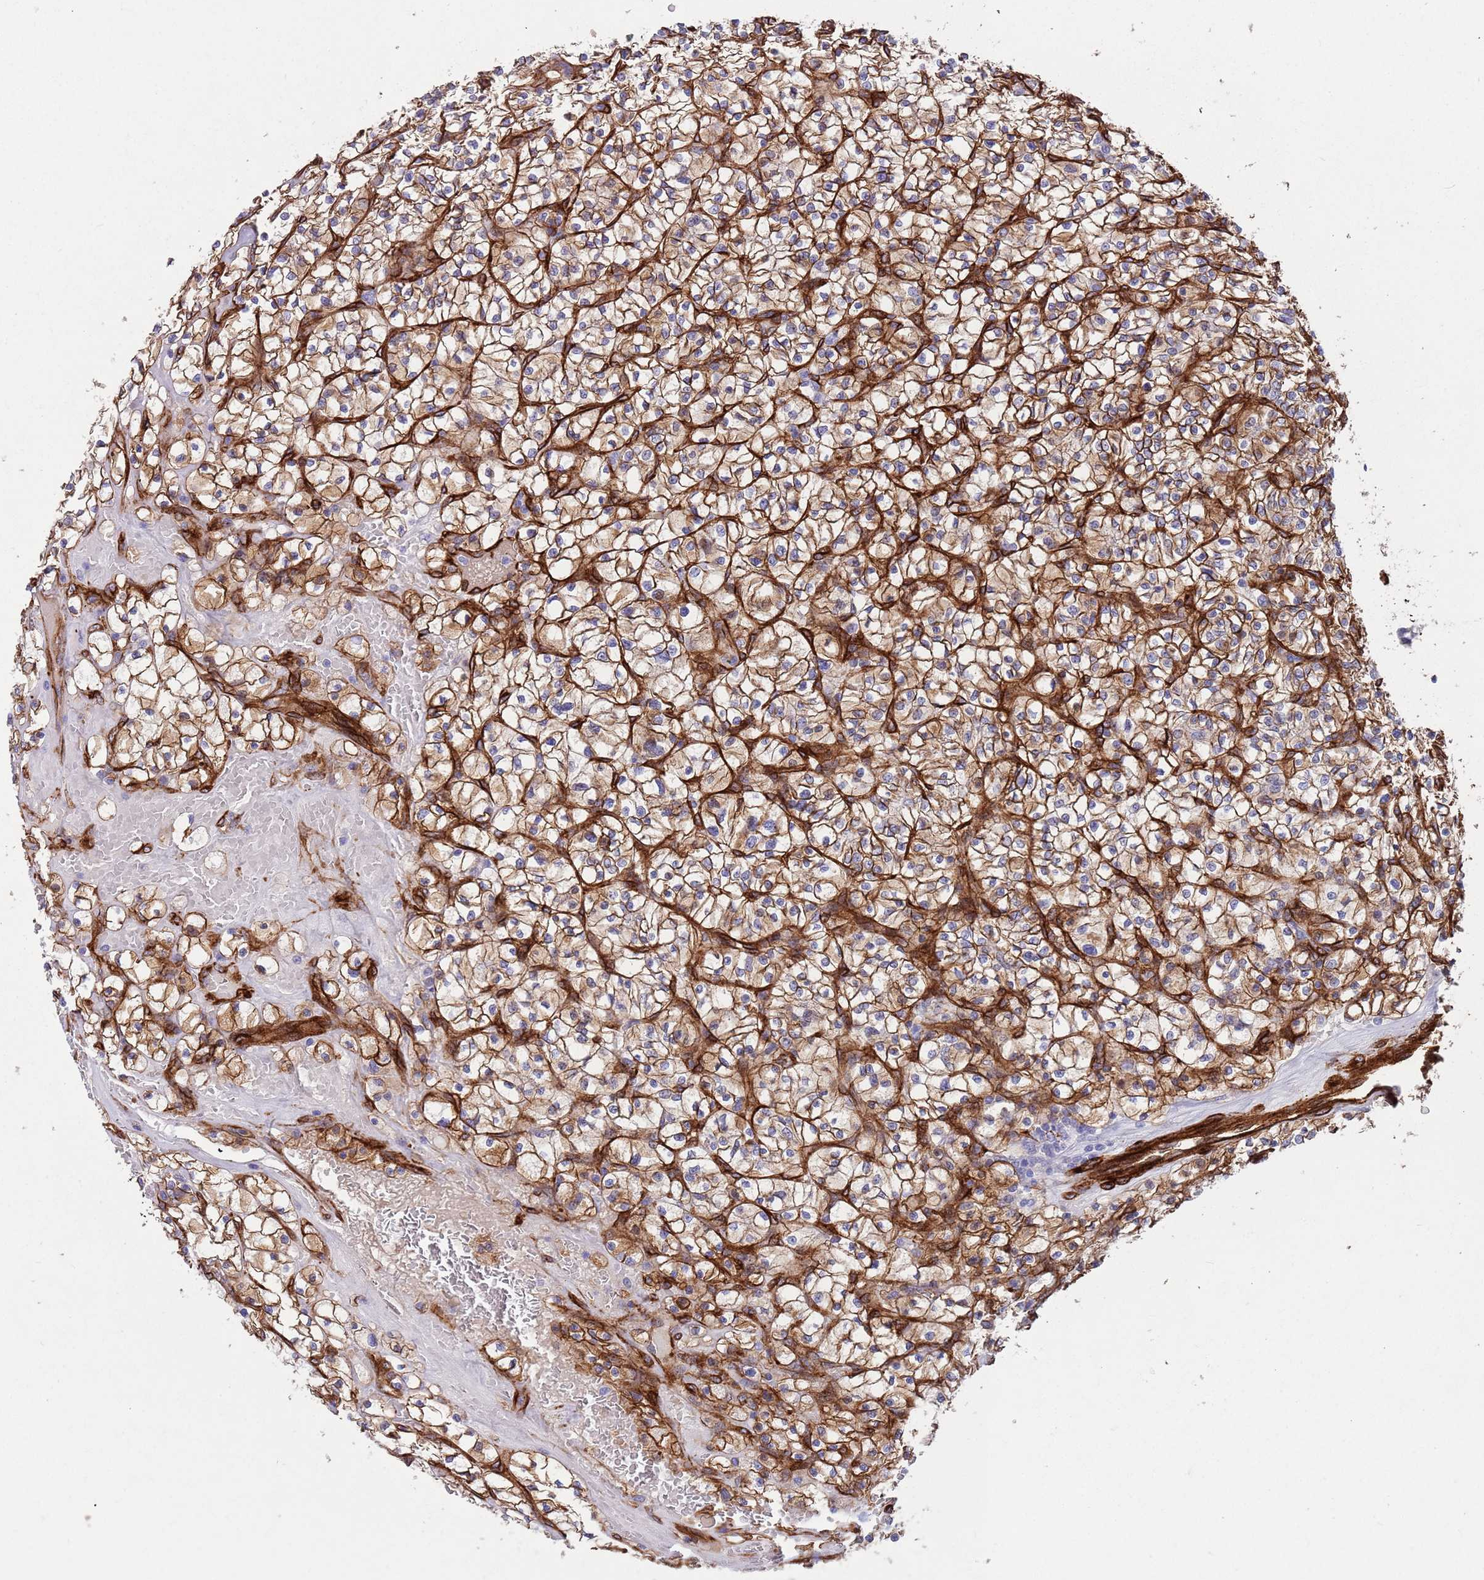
{"staining": {"intensity": "moderate", "quantity": ">75%", "location": "cytoplasmic/membranous"}, "tissue": "renal cancer", "cell_type": "Tumor cells", "image_type": "cancer", "snomed": [{"axis": "morphology", "description": "Adenocarcinoma, NOS"}, {"axis": "topography", "description": "Kidney"}], "caption": "Brown immunohistochemical staining in human renal cancer shows moderate cytoplasmic/membranous expression in approximately >75% of tumor cells. (DAB IHC with brightfield microscopy, high magnification).", "gene": "CAV2", "patient": {"sex": "female", "age": 64}}